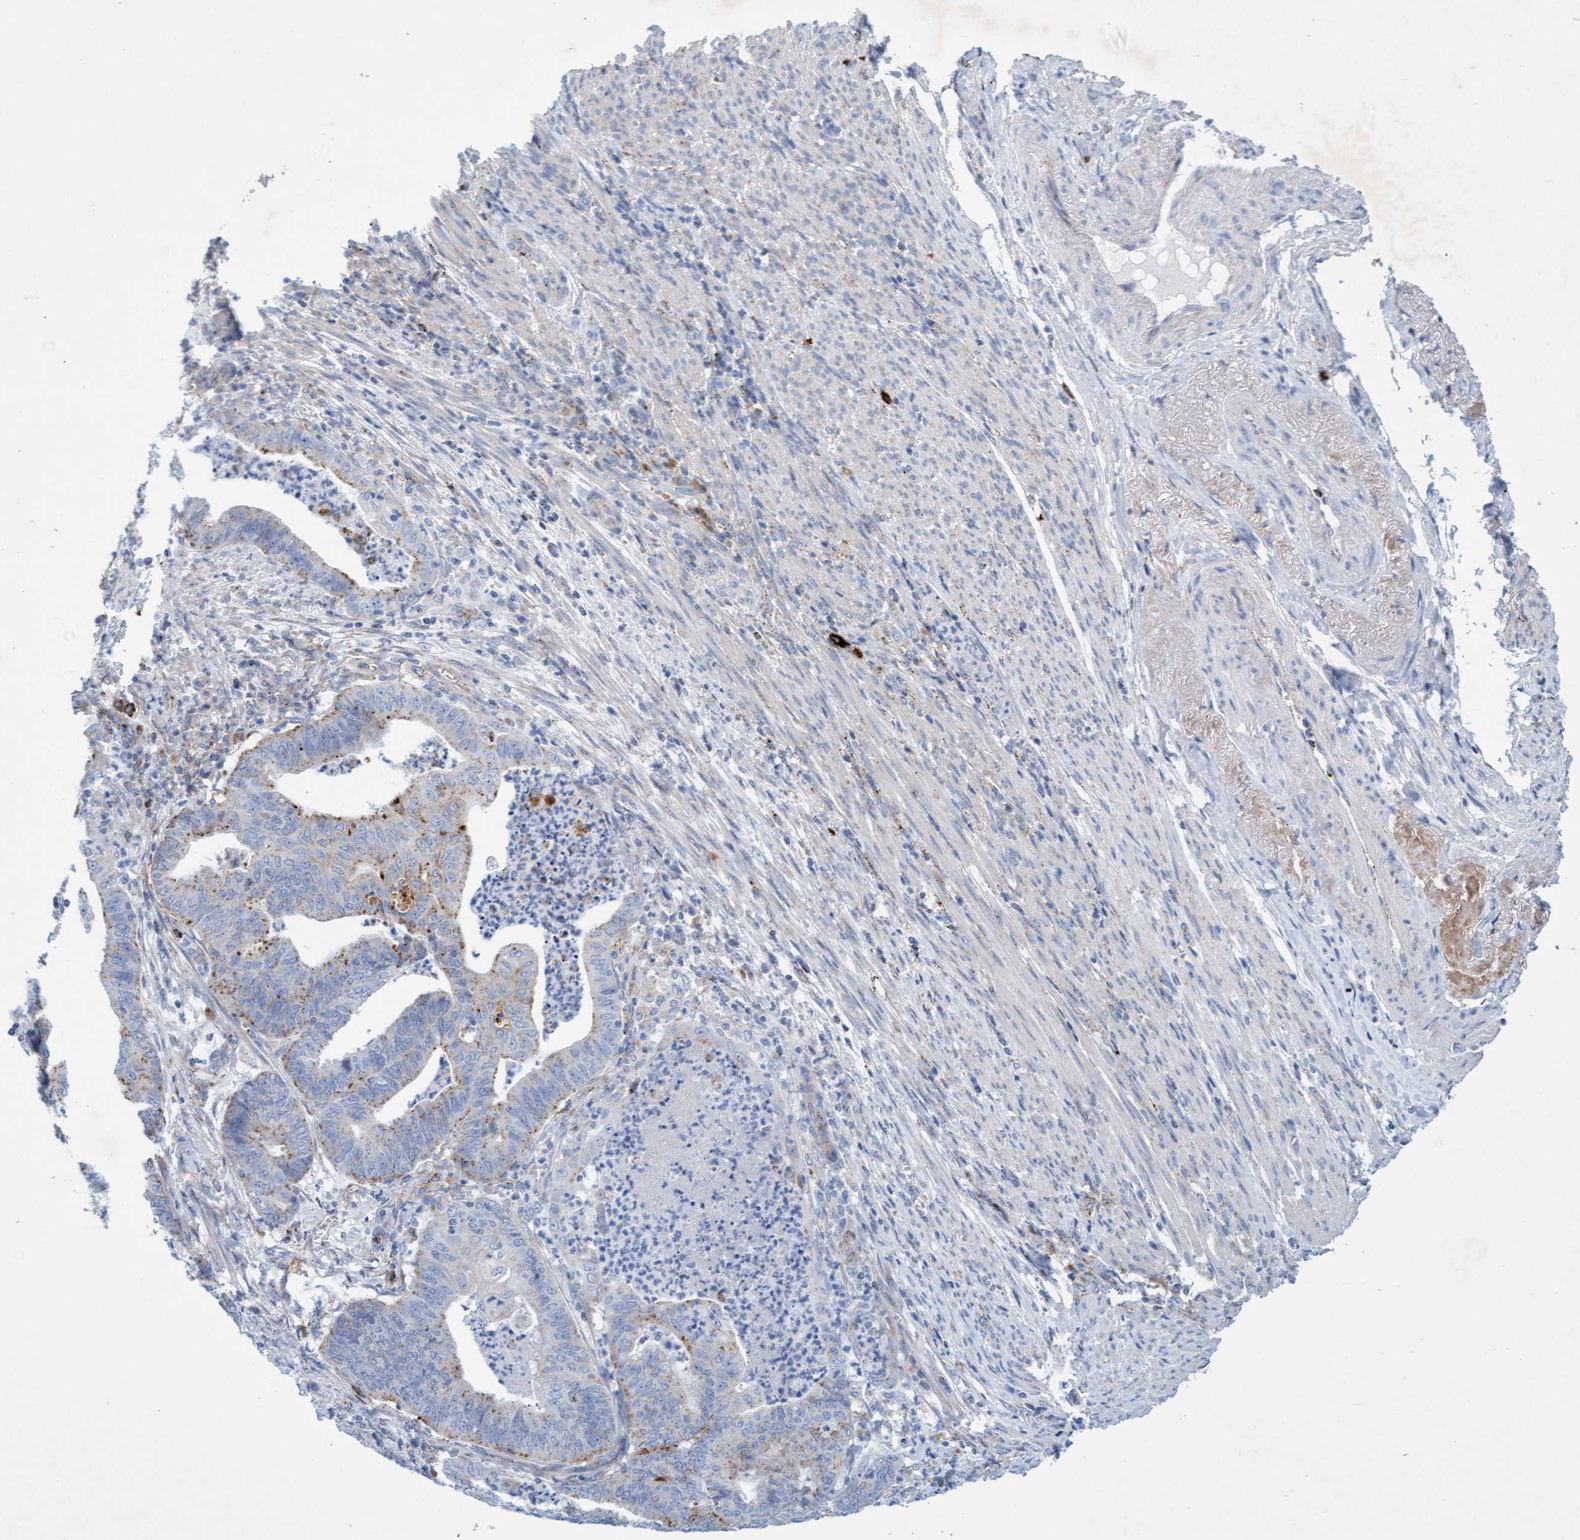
{"staining": {"intensity": "moderate", "quantity": "<25%", "location": "cytoplasmic/membranous"}, "tissue": "endometrial cancer", "cell_type": "Tumor cells", "image_type": "cancer", "snomed": [{"axis": "morphology", "description": "Polyp, NOS"}, {"axis": "morphology", "description": "Adenocarcinoma, NOS"}, {"axis": "morphology", "description": "Adenoma, NOS"}, {"axis": "topography", "description": "Endometrium"}], "caption": "This micrograph reveals immunohistochemistry (IHC) staining of endometrial cancer (polyp), with low moderate cytoplasmic/membranous staining in about <25% of tumor cells.", "gene": "SGSH", "patient": {"sex": "female", "age": 79}}